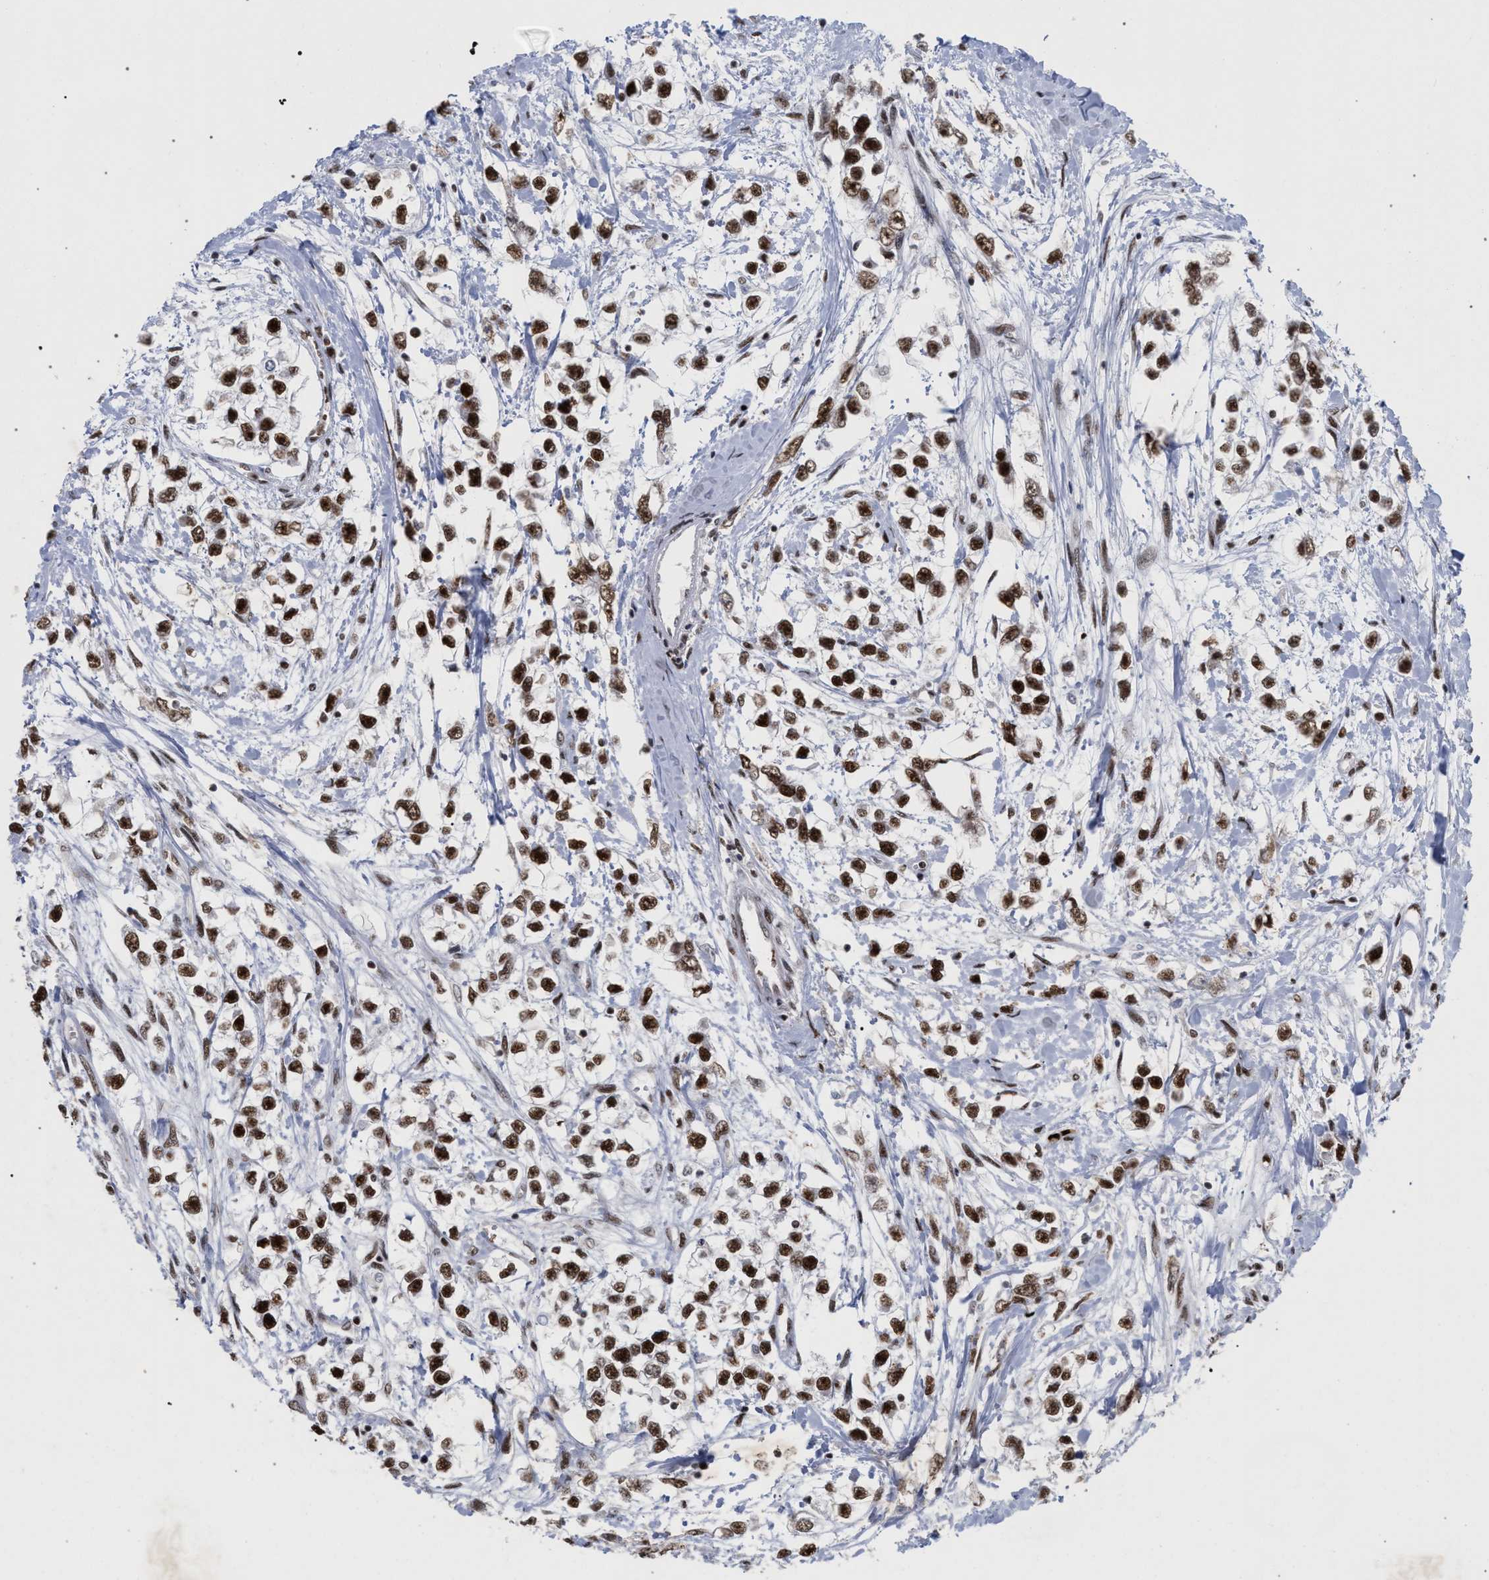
{"staining": {"intensity": "strong", "quantity": ">75%", "location": "nuclear"}, "tissue": "testis cancer", "cell_type": "Tumor cells", "image_type": "cancer", "snomed": [{"axis": "morphology", "description": "Seminoma, NOS"}, {"axis": "morphology", "description": "Carcinoma, Embryonal, NOS"}, {"axis": "topography", "description": "Testis"}], "caption": "Immunohistochemistry of human testis embryonal carcinoma exhibits high levels of strong nuclear positivity in approximately >75% of tumor cells. (Stains: DAB in brown, nuclei in blue, Microscopy: brightfield microscopy at high magnification).", "gene": "SCAF4", "patient": {"sex": "male", "age": 51}}